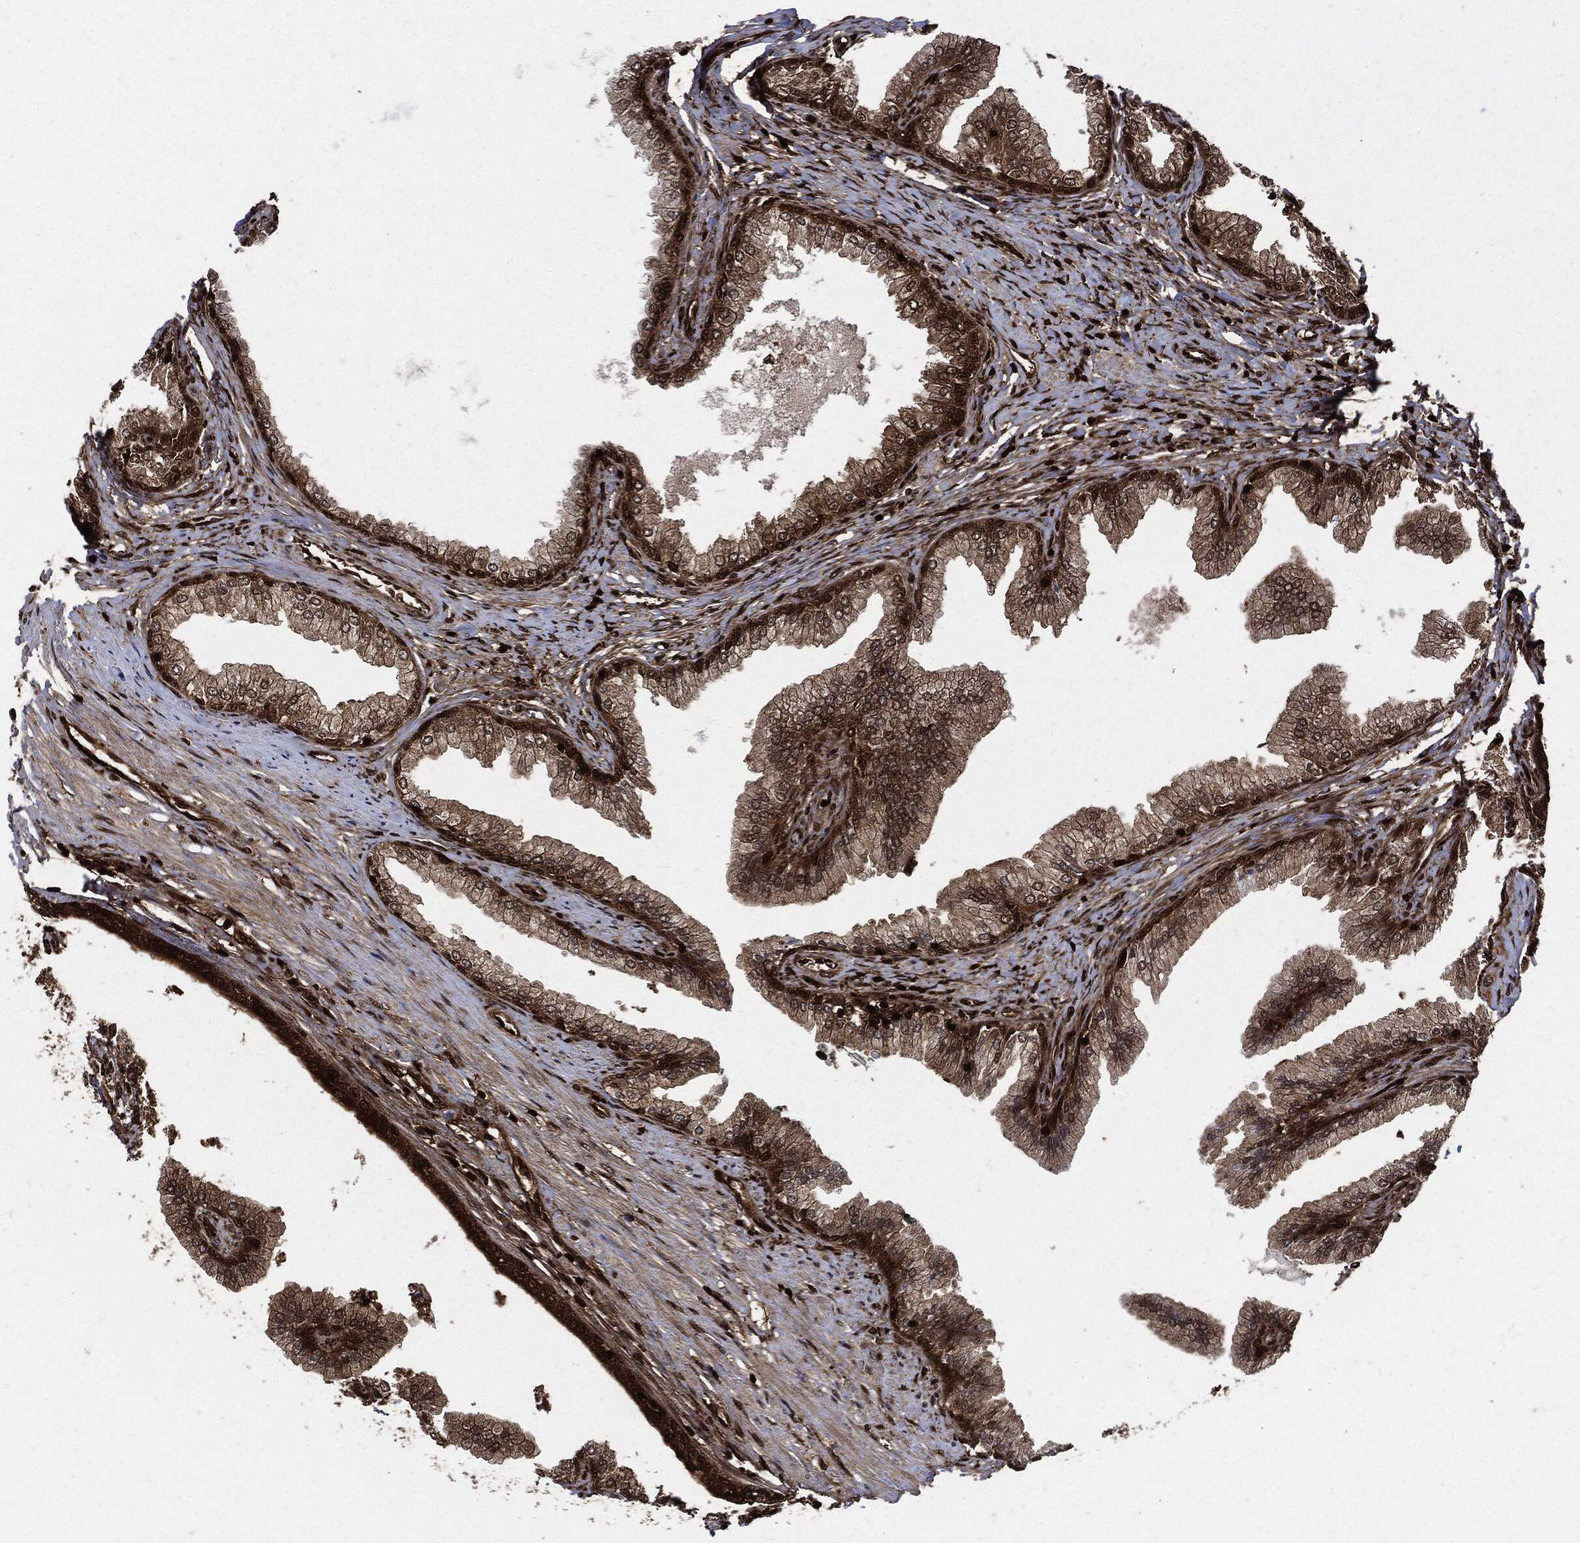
{"staining": {"intensity": "moderate", "quantity": ">75%", "location": "cytoplasmic/membranous"}, "tissue": "prostate cancer", "cell_type": "Tumor cells", "image_type": "cancer", "snomed": [{"axis": "morphology", "description": "Adenocarcinoma, Low grade"}, {"axis": "topography", "description": "Prostate and seminal vesicle, NOS"}], "caption": "DAB (3,3'-diaminobenzidine) immunohistochemical staining of low-grade adenocarcinoma (prostate) shows moderate cytoplasmic/membranous protein expression in approximately >75% of tumor cells.", "gene": "YWHAB", "patient": {"sex": "male", "age": 61}}